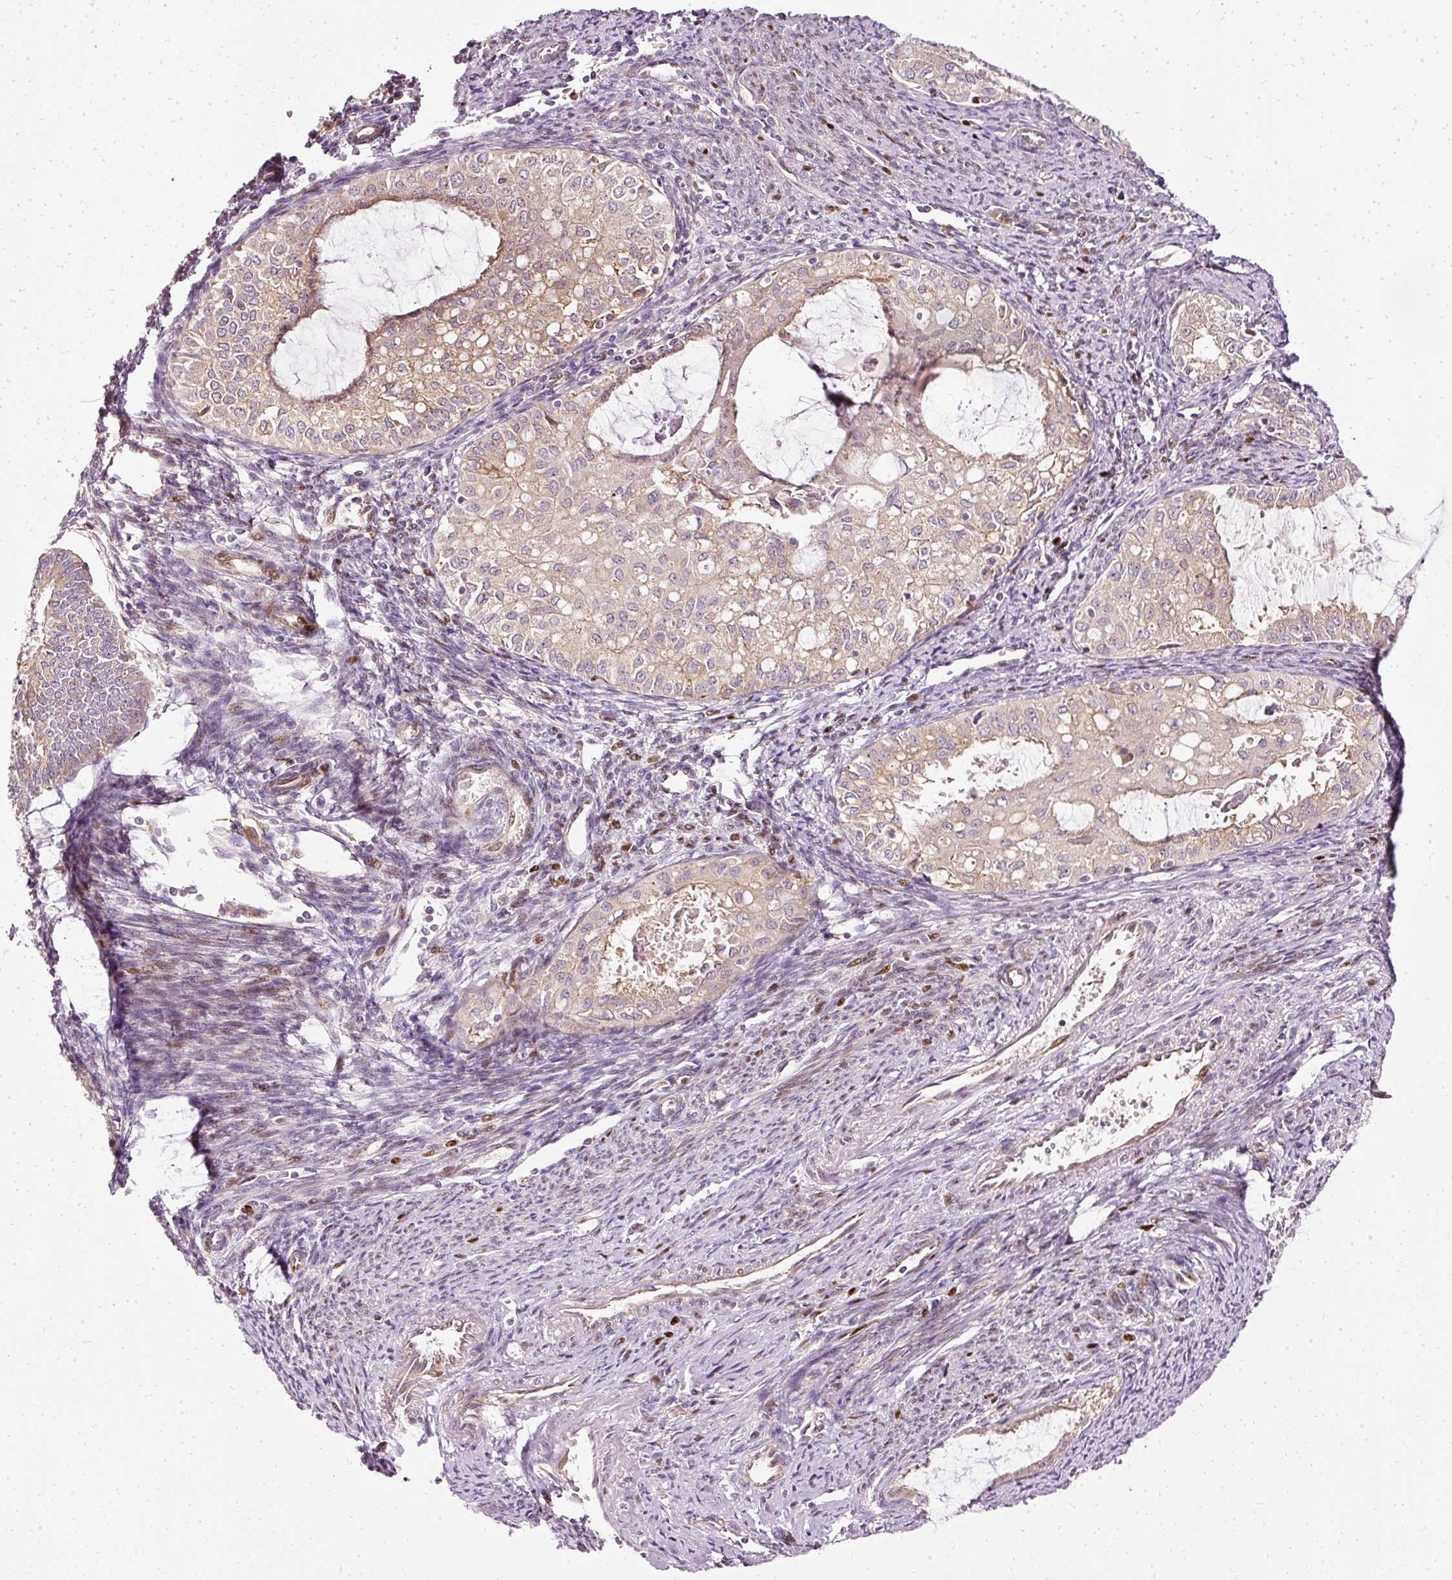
{"staining": {"intensity": "moderate", "quantity": ">75%", "location": "cytoplasmic/membranous"}, "tissue": "endometrial cancer", "cell_type": "Tumor cells", "image_type": "cancer", "snomed": [{"axis": "morphology", "description": "Adenocarcinoma, NOS"}, {"axis": "topography", "description": "Endometrium"}], "caption": "Immunohistochemical staining of human endometrial cancer demonstrates moderate cytoplasmic/membranous protein staining in about >75% of tumor cells.", "gene": "NAPA", "patient": {"sex": "female", "age": 70}}